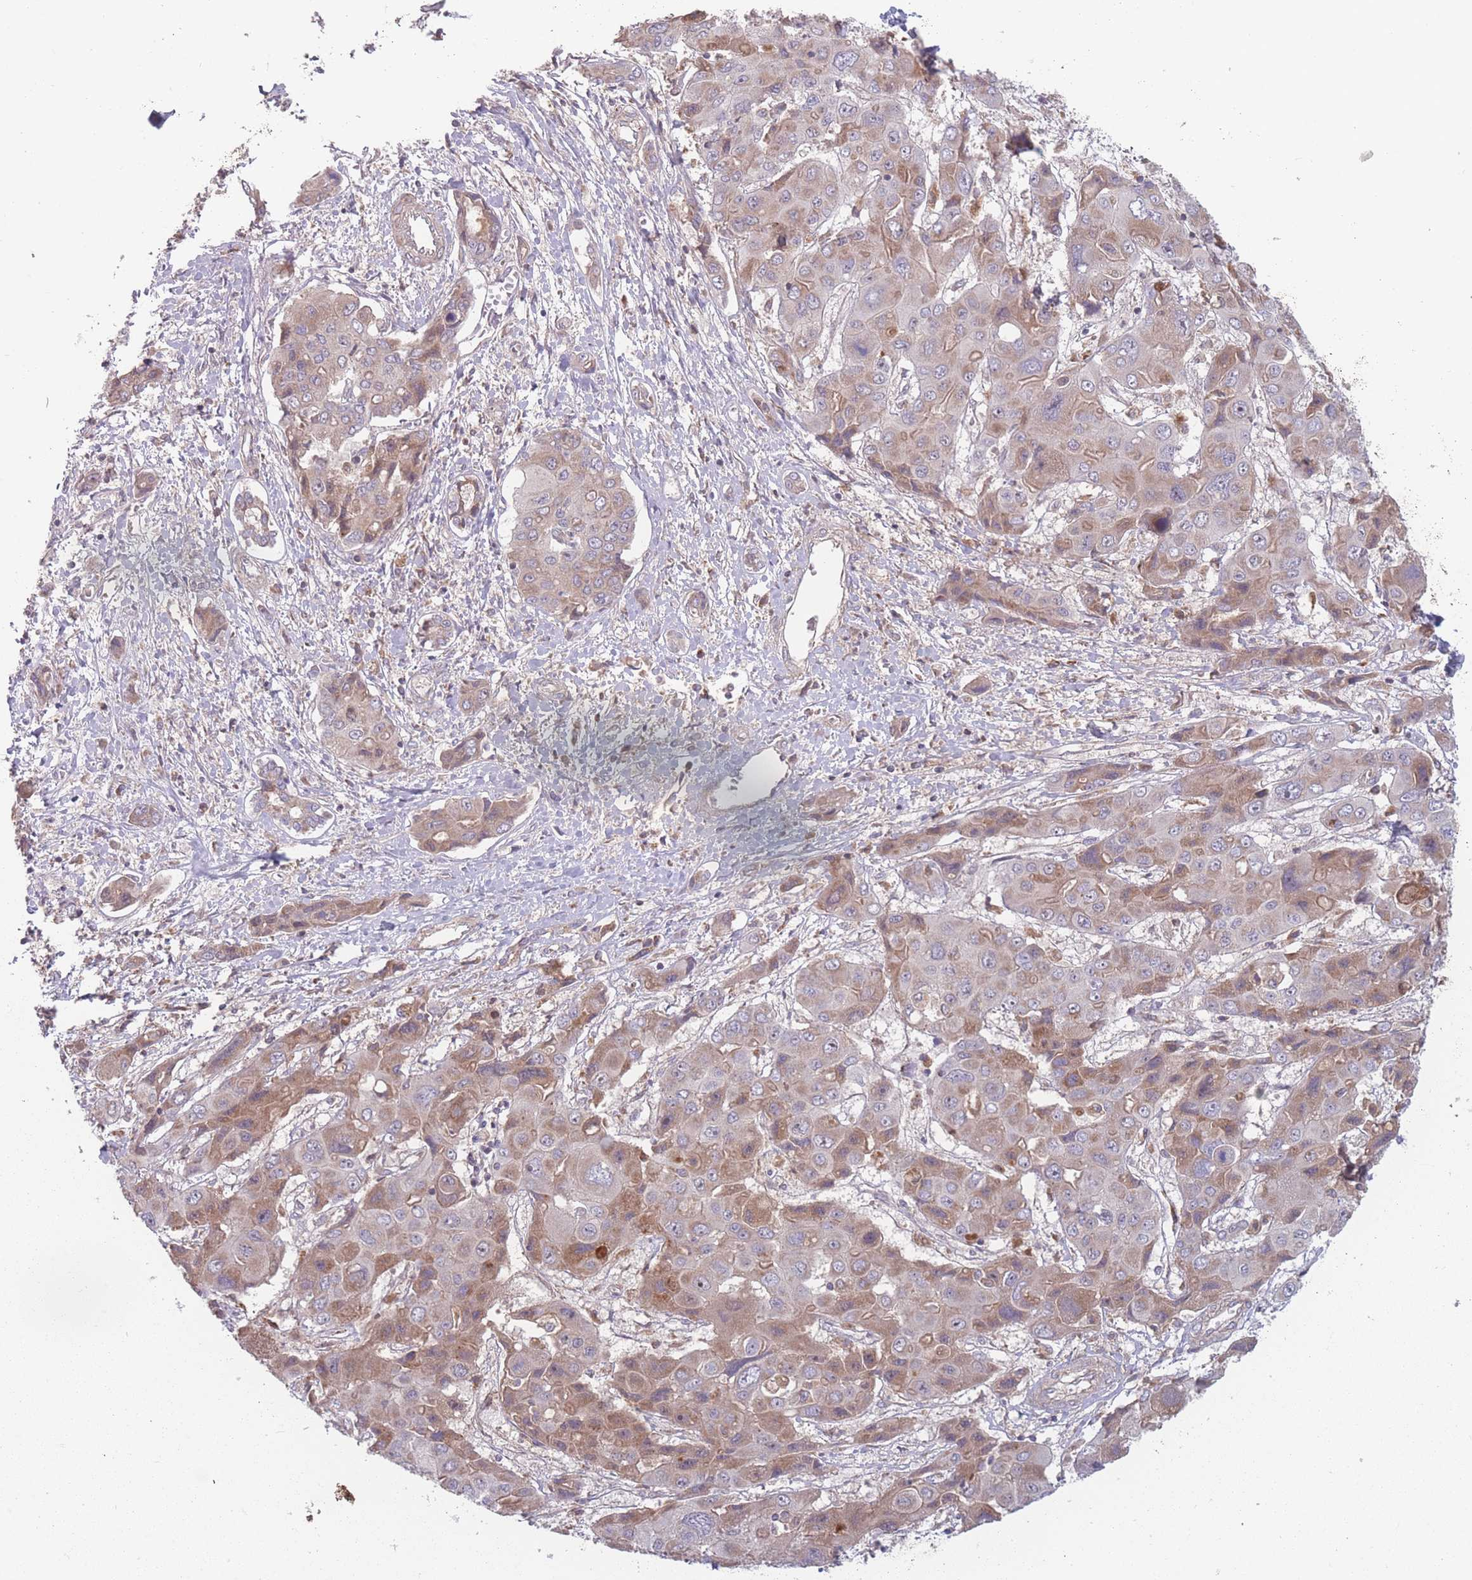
{"staining": {"intensity": "moderate", "quantity": "25%-75%", "location": "cytoplasmic/membranous"}, "tissue": "liver cancer", "cell_type": "Tumor cells", "image_type": "cancer", "snomed": [{"axis": "morphology", "description": "Cholangiocarcinoma"}, {"axis": "topography", "description": "Liver"}], "caption": "Immunohistochemistry of liver cancer (cholangiocarcinoma) displays medium levels of moderate cytoplasmic/membranous expression in about 25%-75% of tumor cells. The protein is shown in brown color, while the nuclei are stained blue.", "gene": "ATP5MG", "patient": {"sex": "male", "age": 67}}